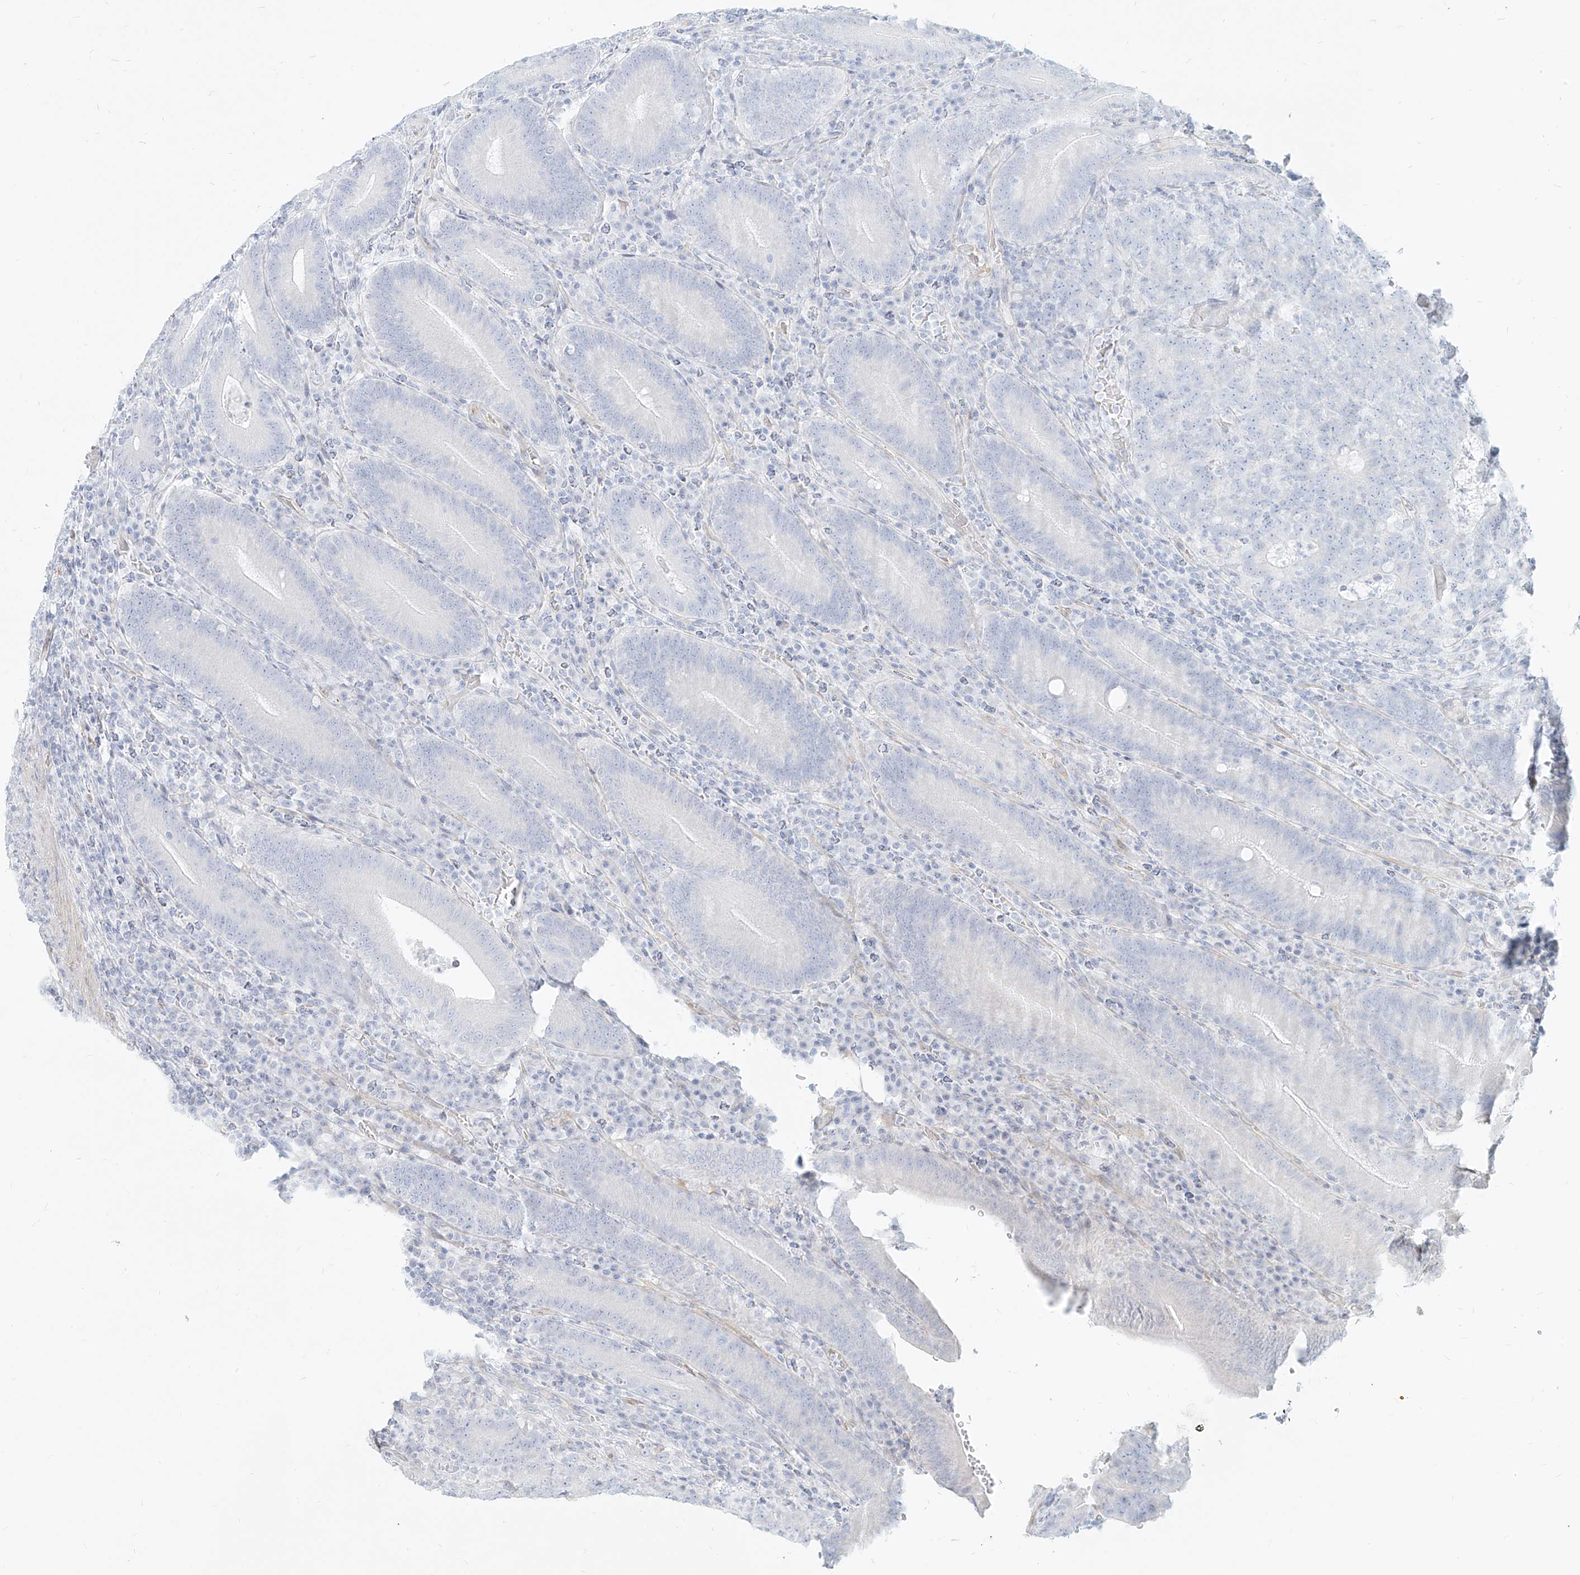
{"staining": {"intensity": "negative", "quantity": "none", "location": "none"}, "tissue": "colorectal cancer", "cell_type": "Tumor cells", "image_type": "cancer", "snomed": [{"axis": "morphology", "description": "Normal tissue, NOS"}, {"axis": "morphology", "description": "Adenocarcinoma, NOS"}, {"axis": "topography", "description": "Colon"}], "caption": "Immunohistochemical staining of human adenocarcinoma (colorectal) demonstrates no significant expression in tumor cells.", "gene": "ITPKB", "patient": {"sex": "female", "age": 75}}